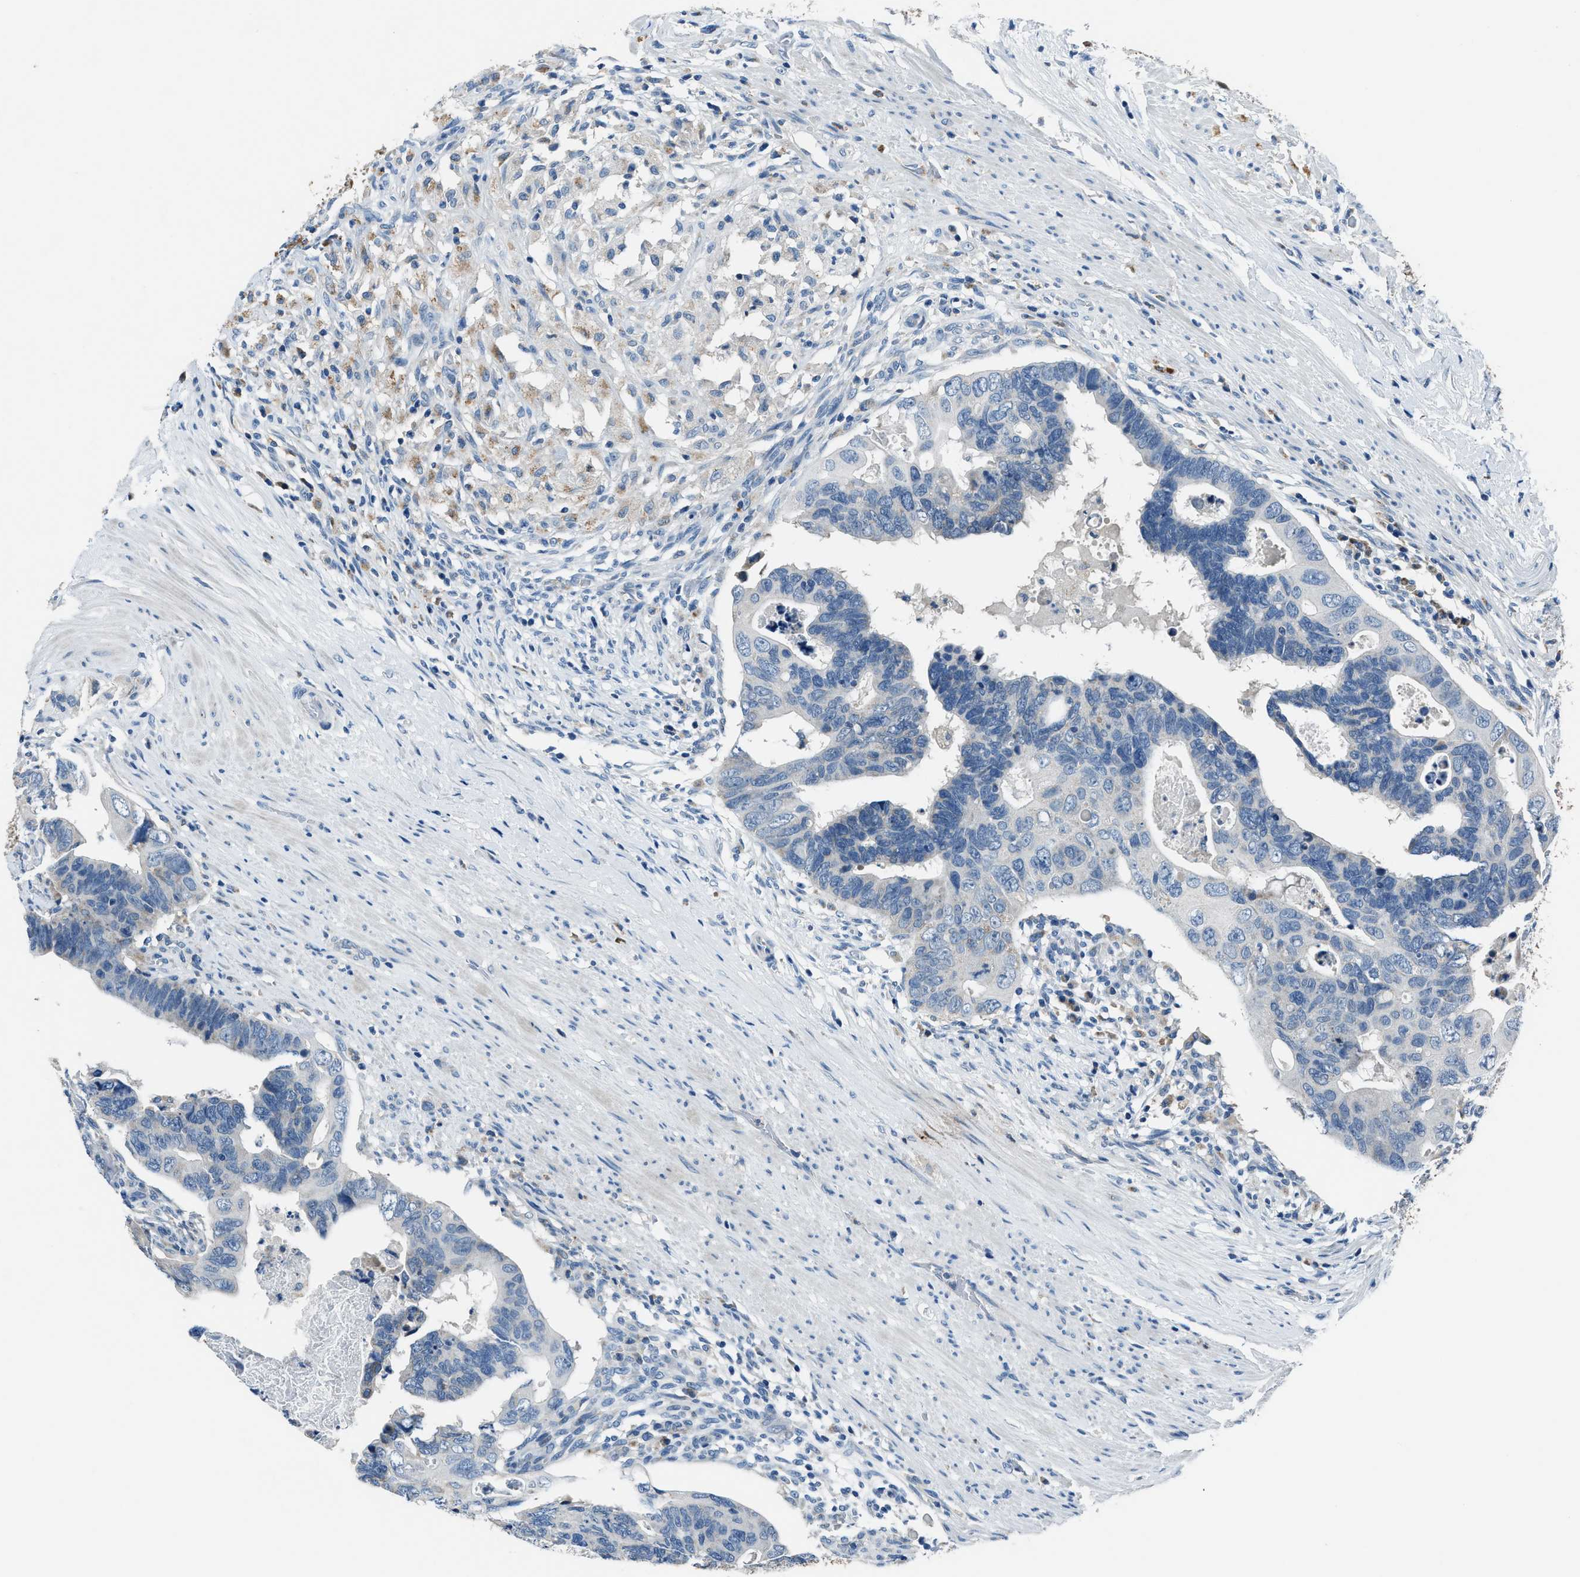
{"staining": {"intensity": "weak", "quantity": "<25%", "location": "cytoplasmic/membranous"}, "tissue": "colorectal cancer", "cell_type": "Tumor cells", "image_type": "cancer", "snomed": [{"axis": "morphology", "description": "Adenocarcinoma, NOS"}, {"axis": "topography", "description": "Rectum"}], "caption": "A micrograph of human adenocarcinoma (colorectal) is negative for staining in tumor cells.", "gene": "ADAM2", "patient": {"sex": "male", "age": 53}}